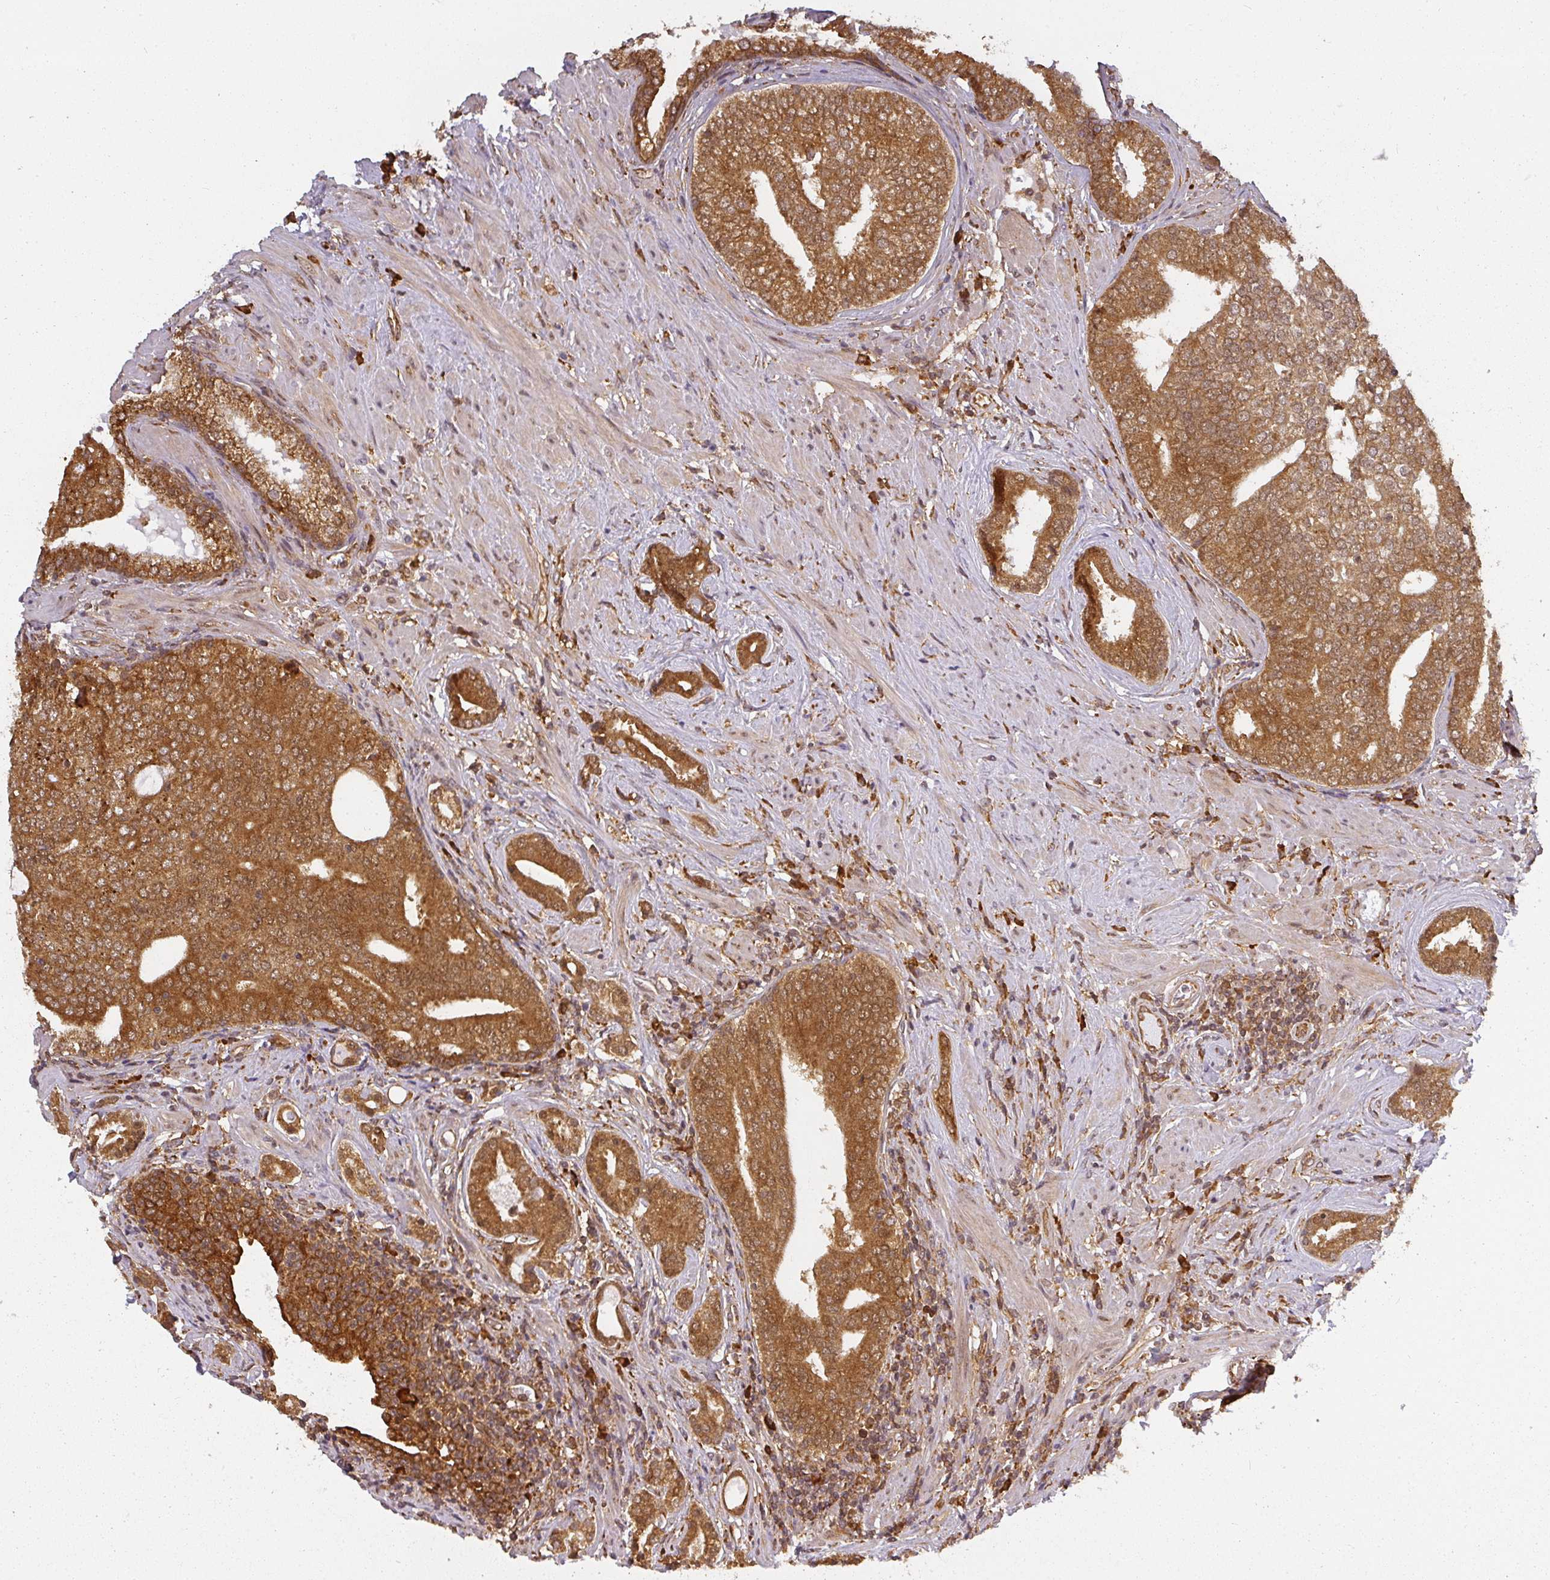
{"staining": {"intensity": "strong", "quantity": ">75%", "location": "cytoplasmic/membranous"}, "tissue": "prostate cancer", "cell_type": "Tumor cells", "image_type": "cancer", "snomed": [{"axis": "morphology", "description": "Adenocarcinoma, High grade"}, {"axis": "topography", "description": "Prostate"}], "caption": "Immunohistochemistry micrograph of human prostate cancer stained for a protein (brown), which exhibits high levels of strong cytoplasmic/membranous expression in about >75% of tumor cells.", "gene": "PPP6R3", "patient": {"sex": "male", "age": 55}}